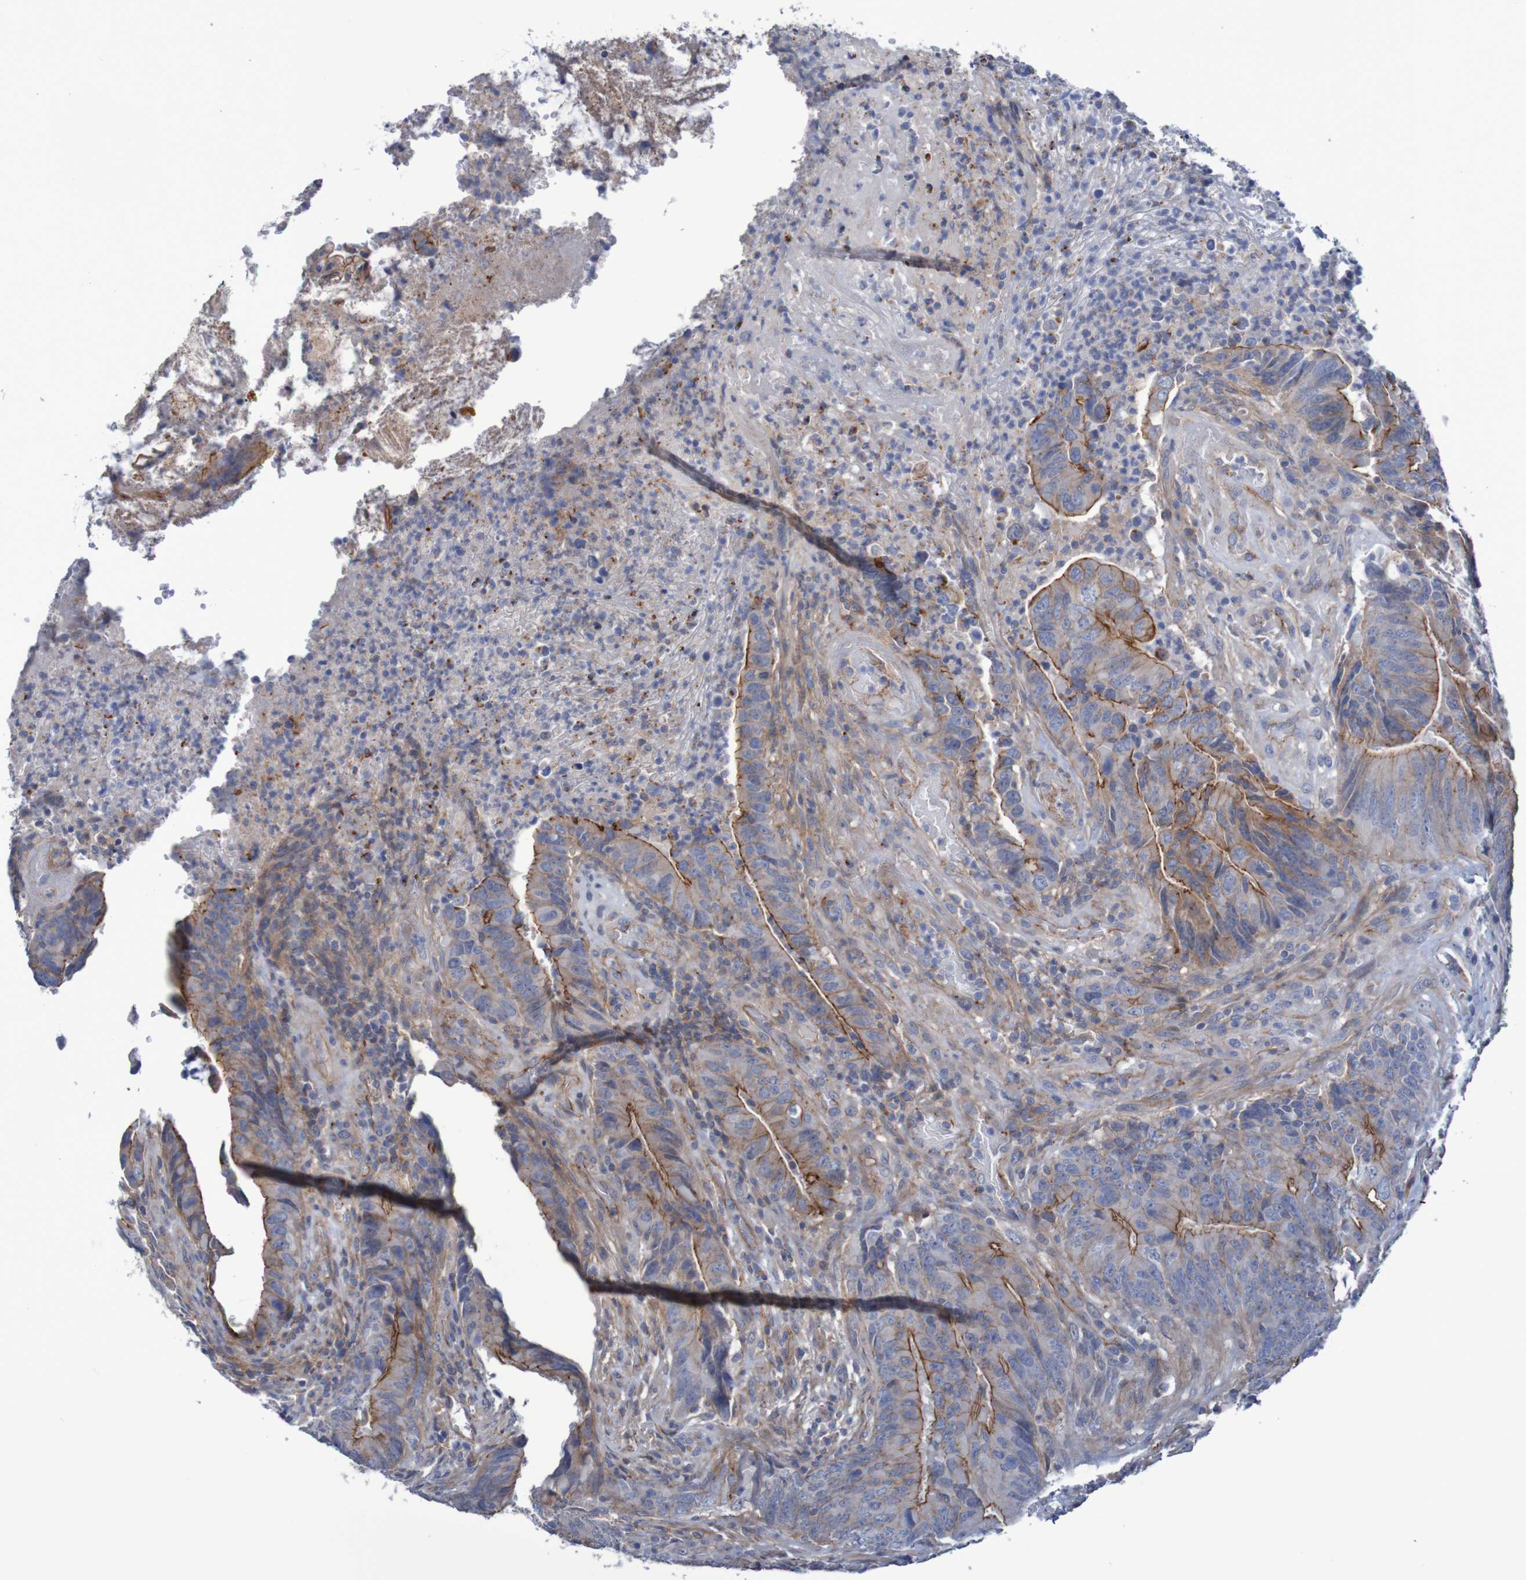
{"staining": {"intensity": "moderate", "quantity": "25%-75%", "location": "cytoplasmic/membranous"}, "tissue": "colorectal cancer", "cell_type": "Tumor cells", "image_type": "cancer", "snomed": [{"axis": "morphology", "description": "Normal tissue, NOS"}, {"axis": "morphology", "description": "Adenocarcinoma, NOS"}, {"axis": "topography", "description": "Colon"}], "caption": "Protein expression analysis of human colorectal cancer (adenocarcinoma) reveals moderate cytoplasmic/membranous positivity in approximately 25%-75% of tumor cells. (Brightfield microscopy of DAB IHC at high magnification).", "gene": "NECTIN2", "patient": {"sex": "male", "age": 56}}